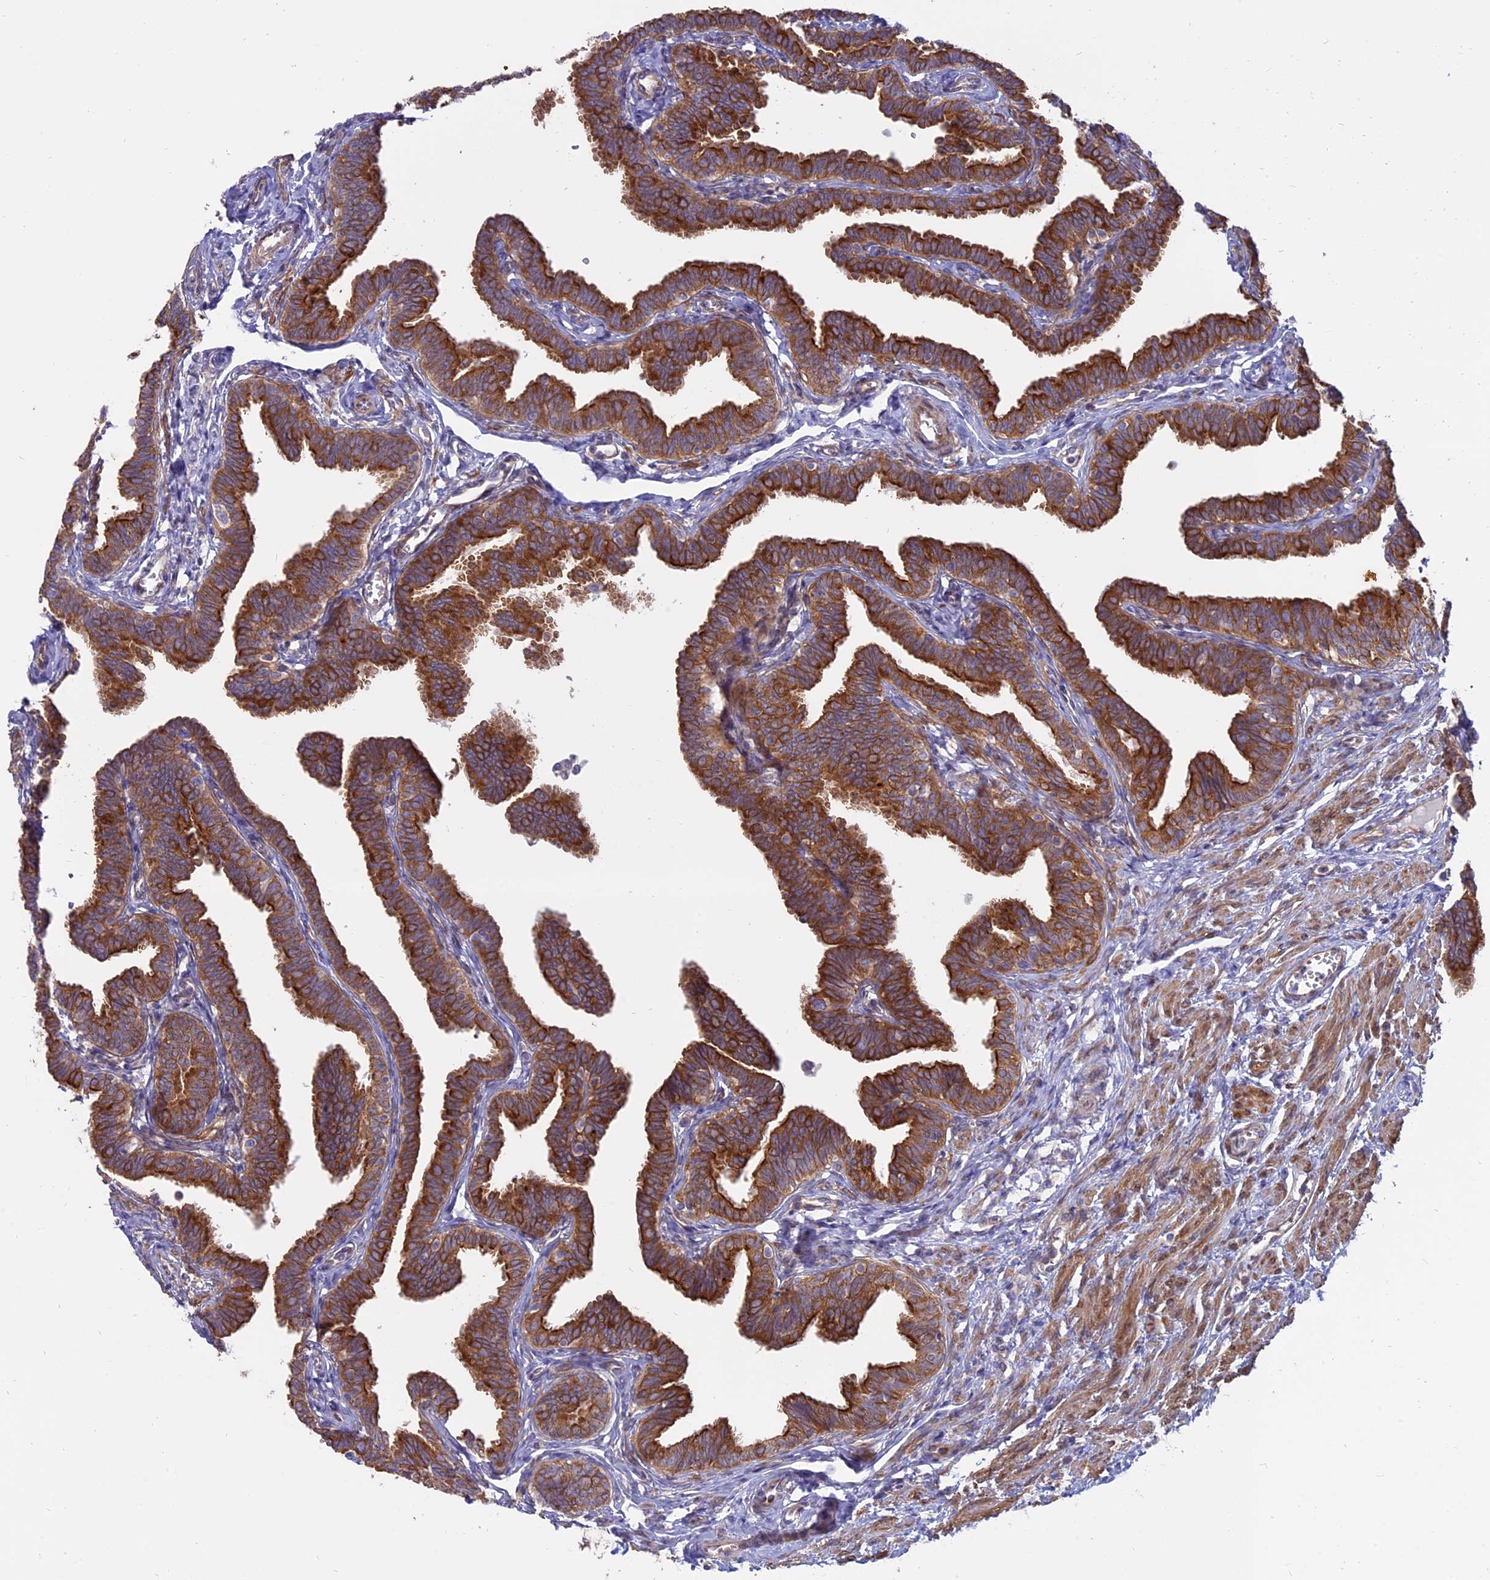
{"staining": {"intensity": "strong", "quantity": ">75%", "location": "cytoplasmic/membranous"}, "tissue": "fallopian tube", "cell_type": "Glandular cells", "image_type": "normal", "snomed": [{"axis": "morphology", "description": "Normal tissue, NOS"}, {"axis": "topography", "description": "Fallopian tube"}, {"axis": "topography", "description": "Ovary"}], "caption": "This is a histology image of immunohistochemistry staining of normal fallopian tube, which shows strong expression in the cytoplasmic/membranous of glandular cells.", "gene": "MYO5B", "patient": {"sex": "female", "age": 23}}